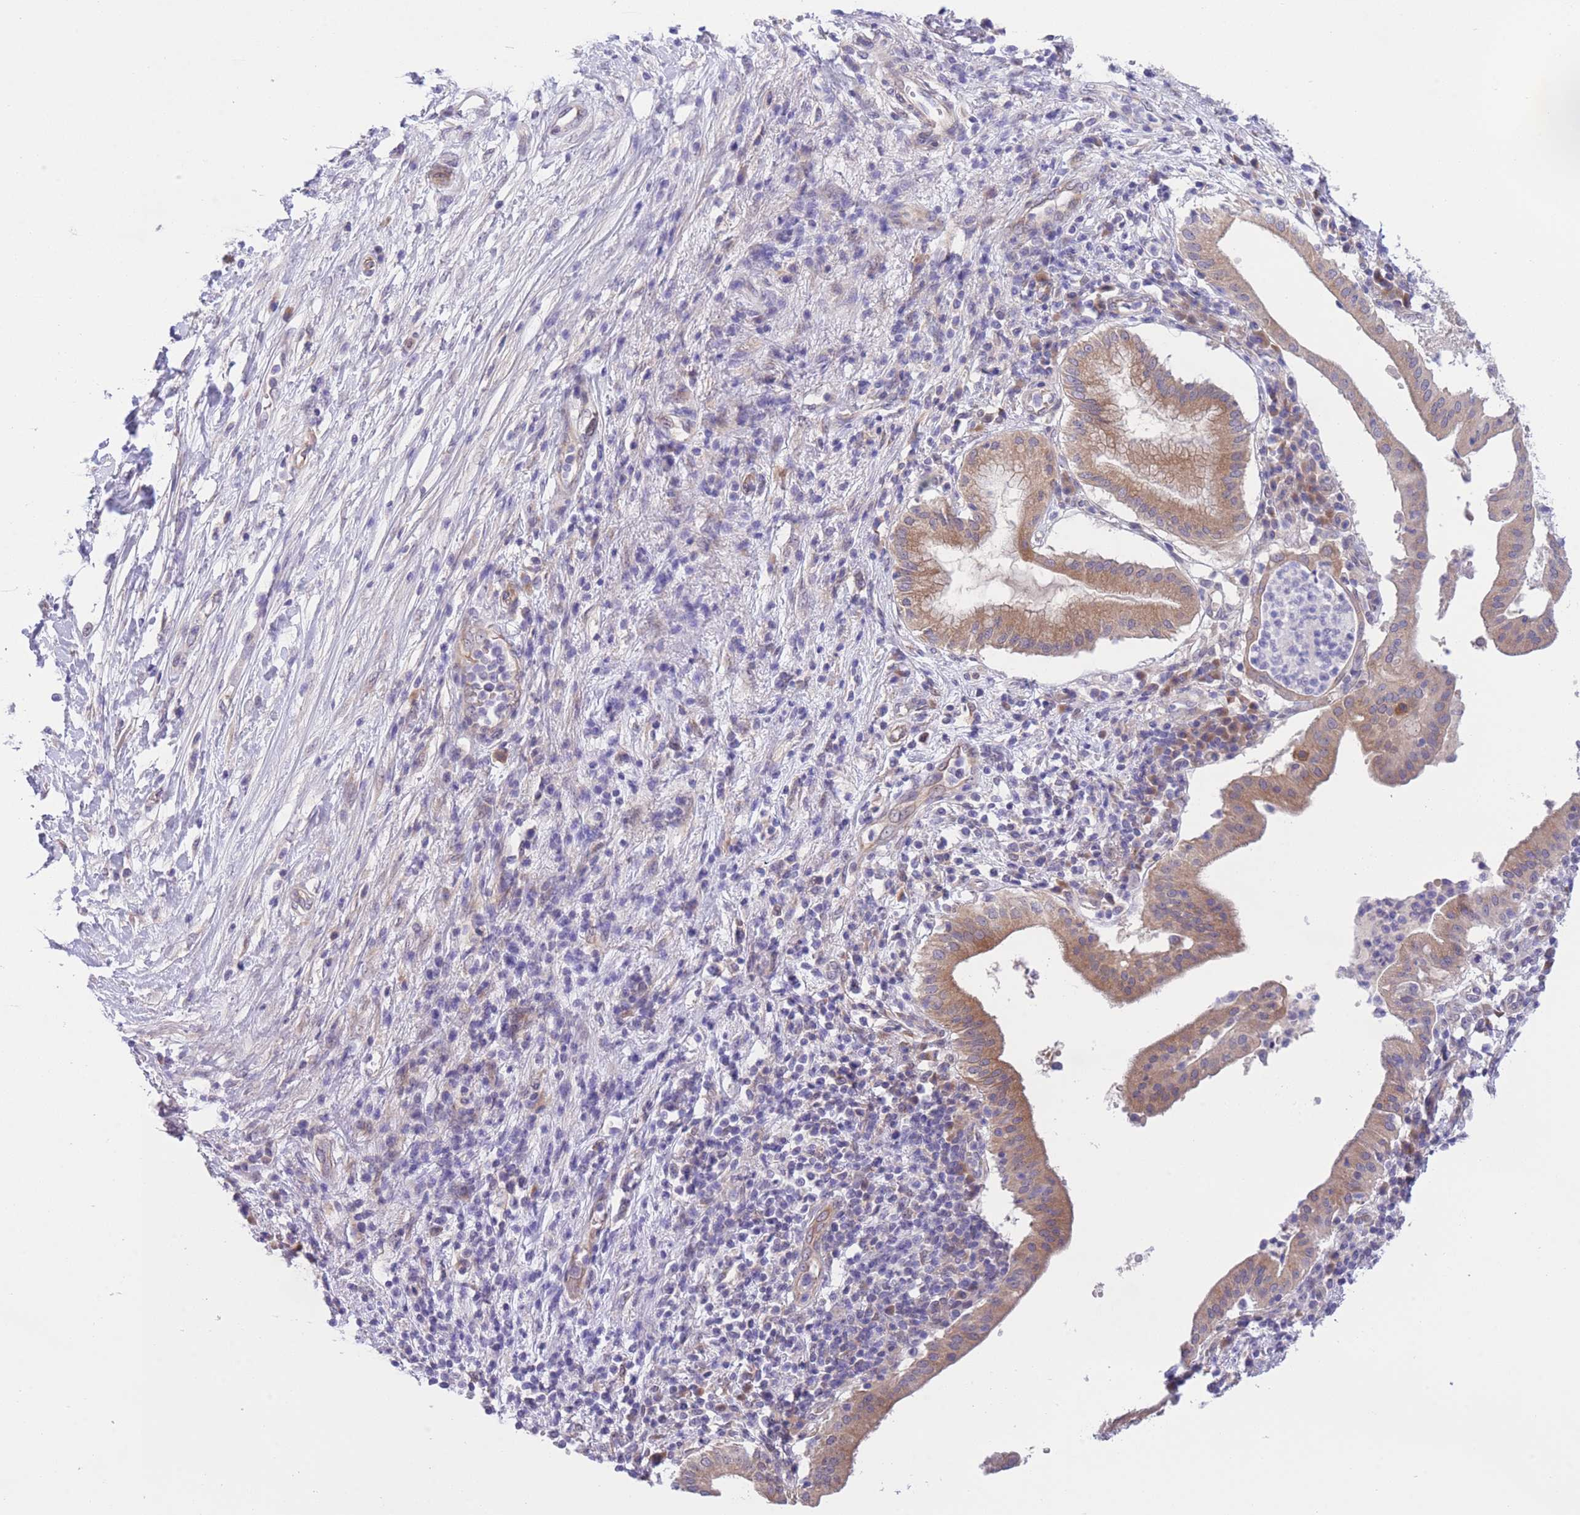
{"staining": {"intensity": "moderate", "quantity": ">75%", "location": "cytoplasmic/membranous"}, "tissue": "pancreatic cancer", "cell_type": "Tumor cells", "image_type": "cancer", "snomed": [{"axis": "morphology", "description": "Adenocarcinoma, NOS"}, {"axis": "topography", "description": "Pancreas"}], "caption": "Pancreatic adenocarcinoma tissue displays moderate cytoplasmic/membranous staining in approximately >75% of tumor cells, visualized by immunohistochemistry.", "gene": "WWOX", "patient": {"sex": "male", "age": 68}}